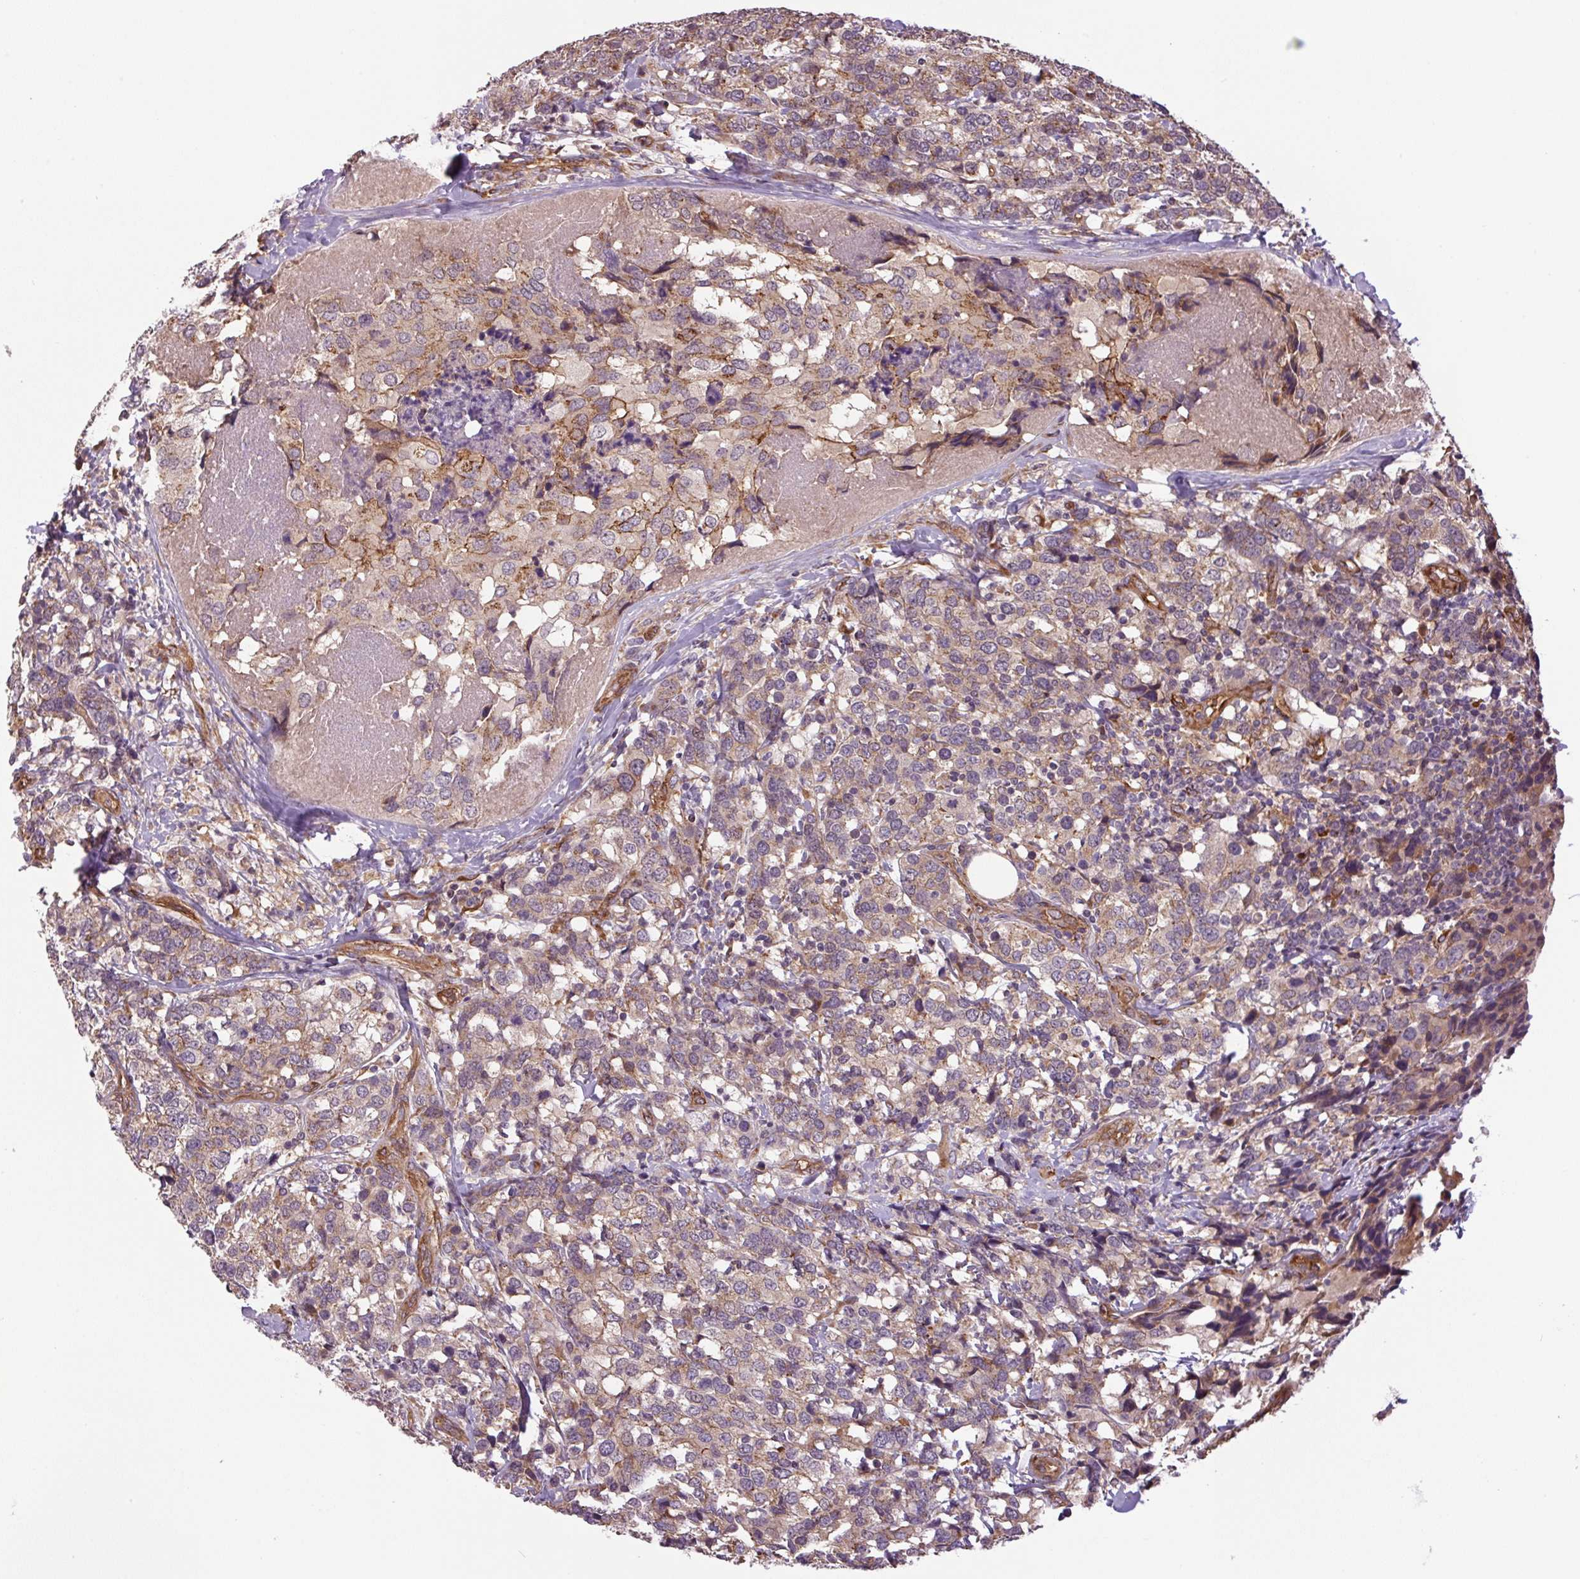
{"staining": {"intensity": "weak", "quantity": "25%-75%", "location": "cytoplasmic/membranous"}, "tissue": "breast cancer", "cell_type": "Tumor cells", "image_type": "cancer", "snomed": [{"axis": "morphology", "description": "Lobular carcinoma"}, {"axis": "topography", "description": "Breast"}], "caption": "The micrograph reveals a brown stain indicating the presence of a protein in the cytoplasmic/membranous of tumor cells in breast cancer (lobular carcinoma). The staining is performed using DAB brown chromogen to label protein expression. The nuclei are counter-stained blue using hematoxylin.", "gene": "SEPTIN10", "patient": {"sex": "female", "age": 59}}